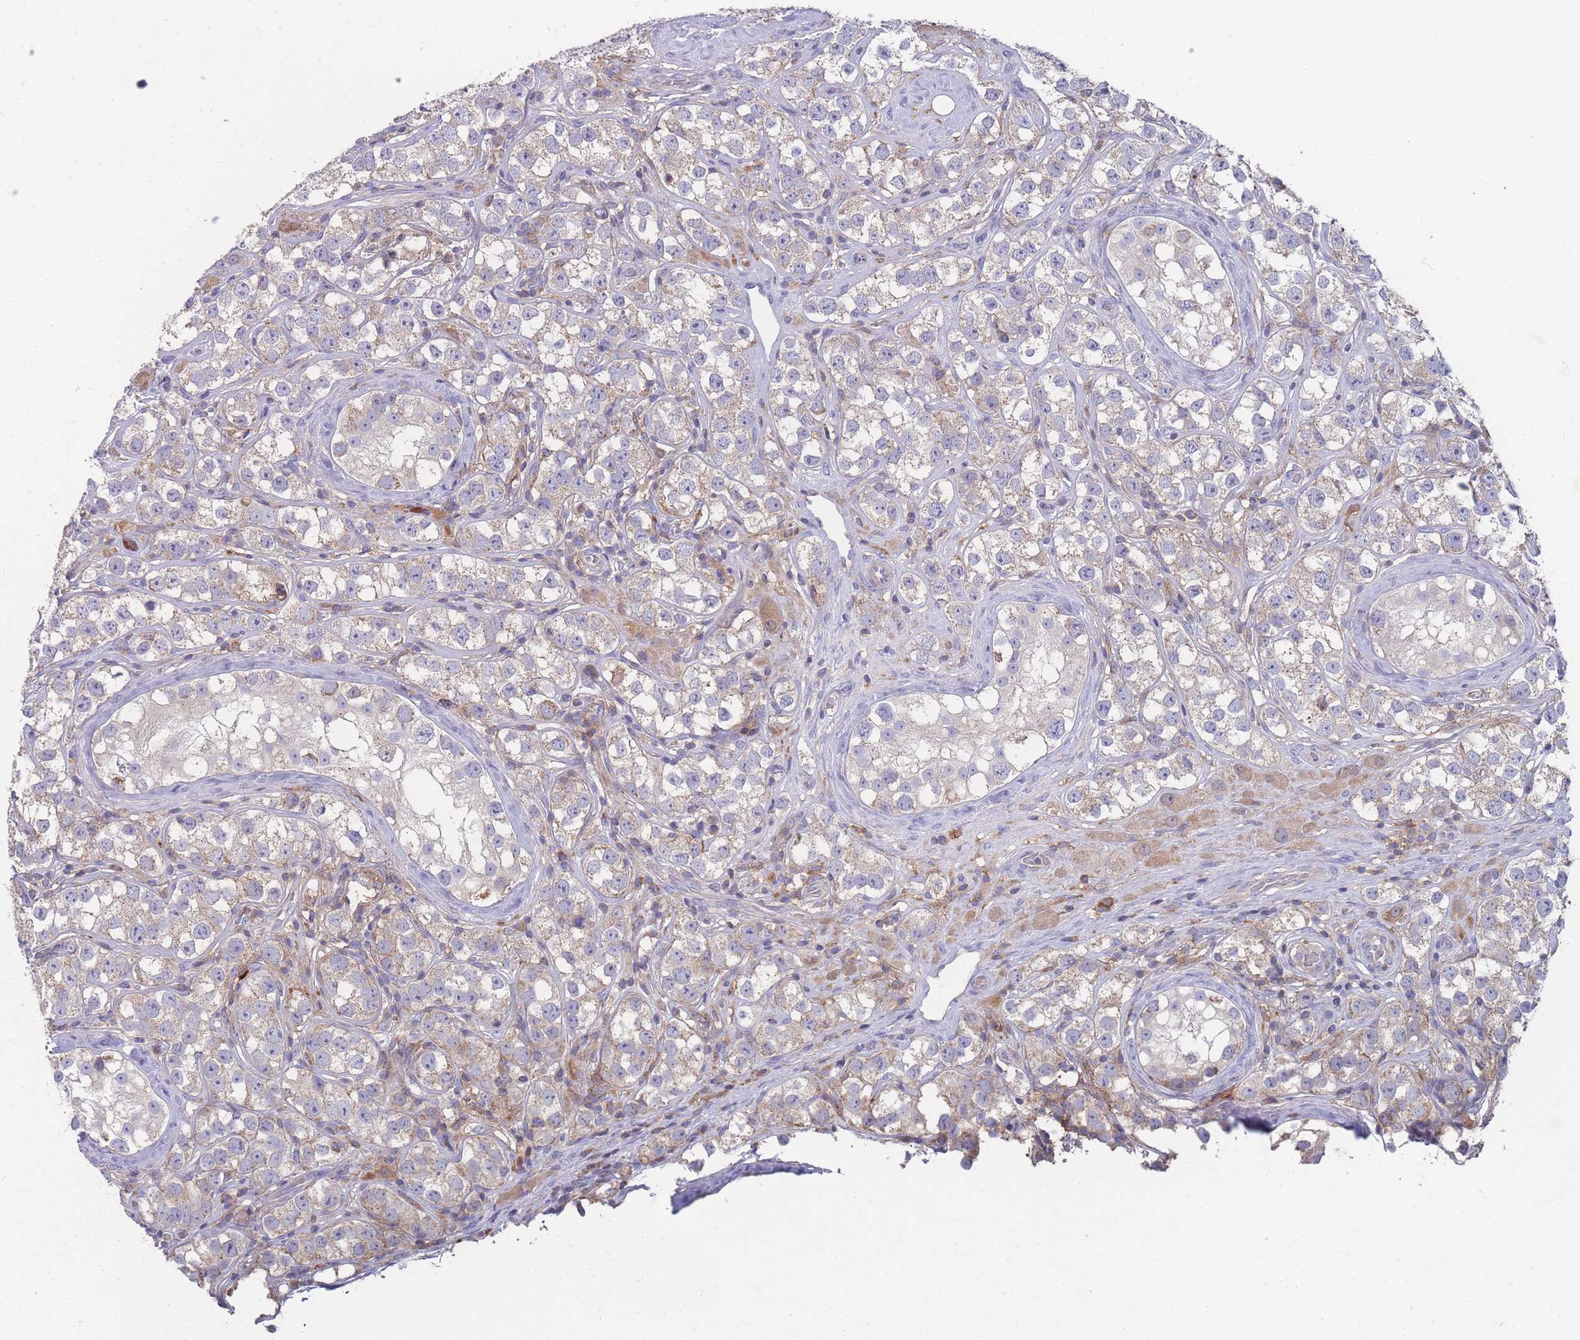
{"staining": {"intensity": "weak", "quantity": "25%-75%", "location": "cytoplasmic/membranous"}, "tissue": "testis cancer", "cell_type": "Tumor cells", "image_type": "cancer", "snomed": [{"axis": "morphology", "description": "Seminoma, NOS"}, {"axis": "topography", "description": "Testis"}], "caption": "The micrograph displays immunohistochemical staining of seminoma (testis). There is weak cytoplasmic/membranous positivity is present in approximately 25%-75% of tumor cells.", "gene": "CD33", "patient": {"sex": "male", "age": 28}}